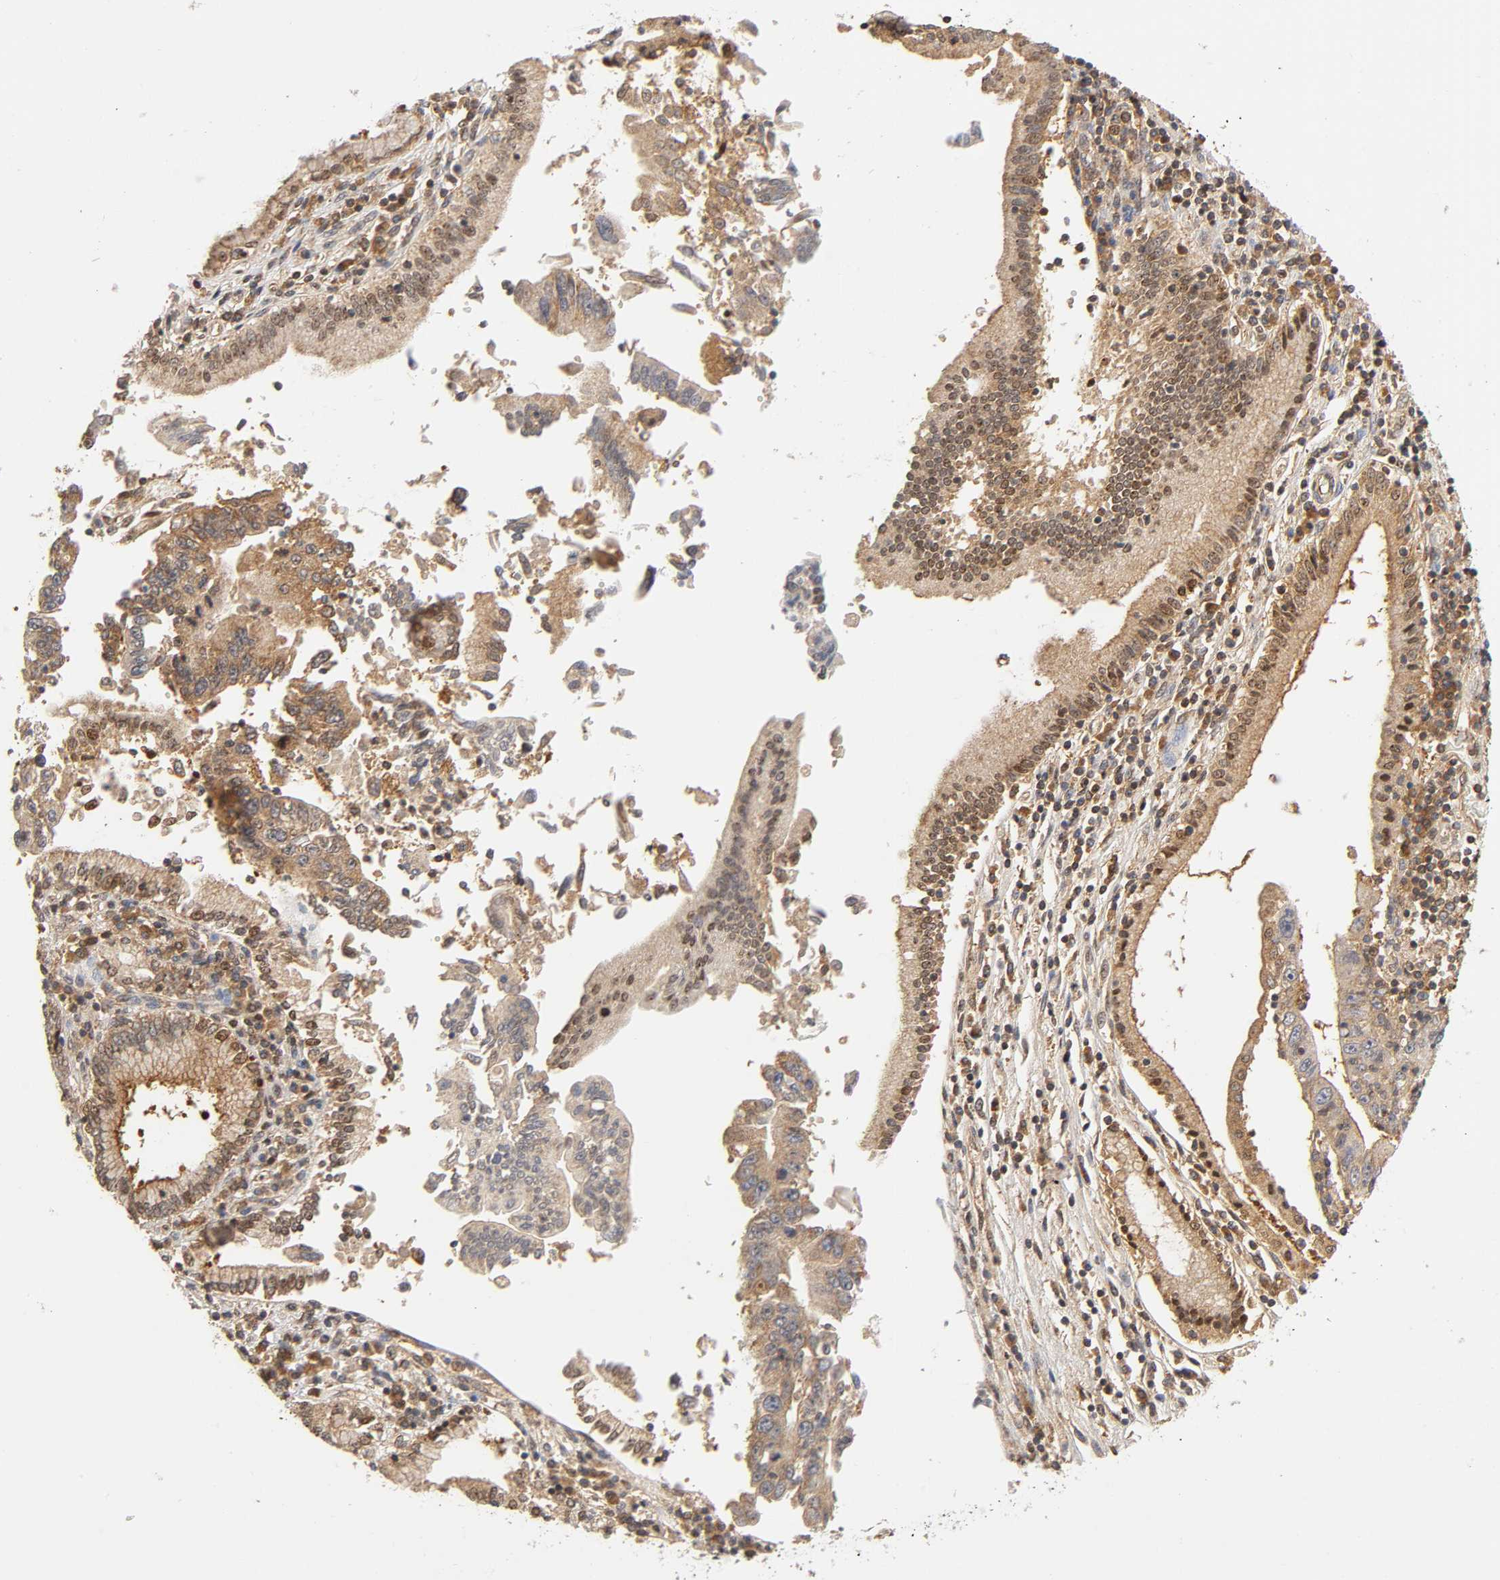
{"staining": {"intensity": "moderate", "quantity": ">75%", "location": "cytoplasmic/membranous,nuclear"}, "tissue": "pancreatic cancer", "cell_type": "Tumor cells", "image_type": "cancer", "snomed": [{"axis": "morphology", "description": "Adenocarcinoma, NOS"}, {"axis": "topography", "description": "Pancreas"}], "caption": "Moderate cytoplasmic/membranous and nuclear positivity is appreciated in about >75% of tumor cells in pancreatic adenocarcinoma.", "gene": "PAFAH1B1", "patient": {"sex": "female", "age": 48}}